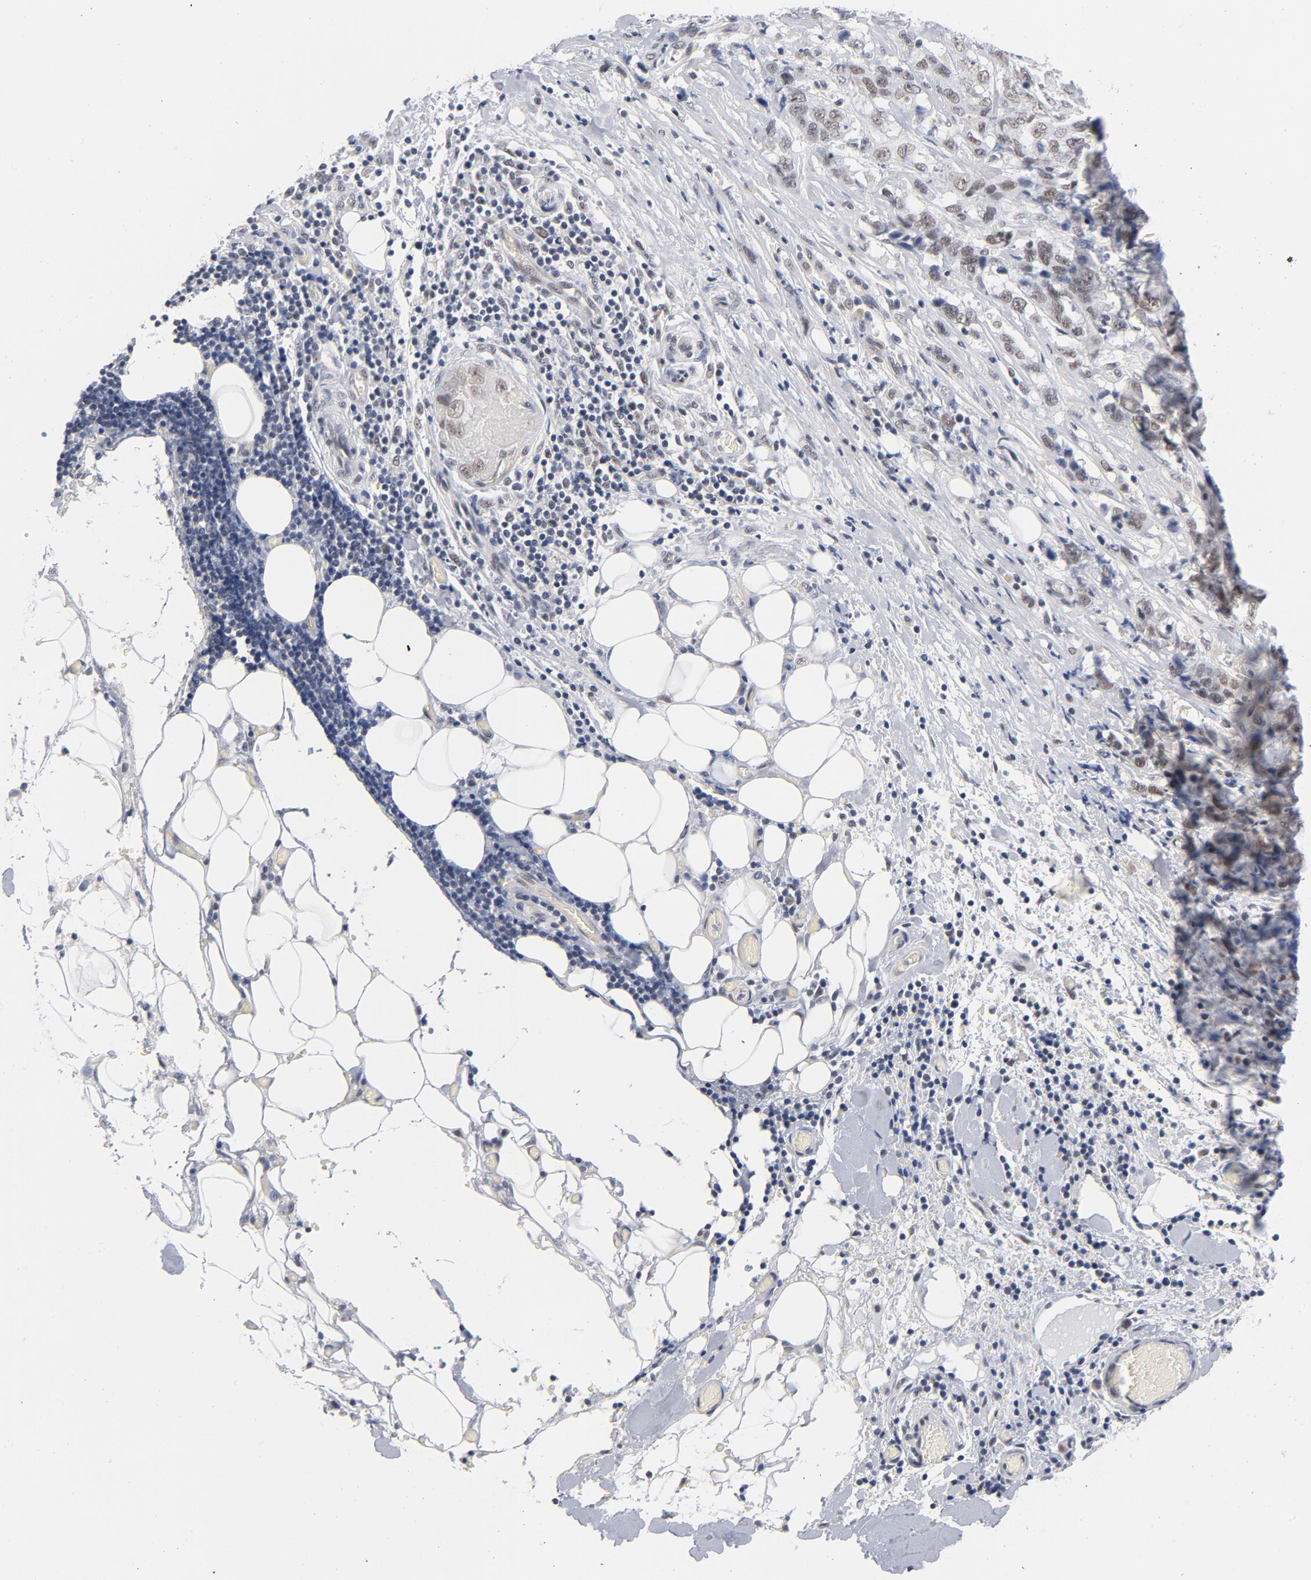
{"staining": {"intensity": "moderate", "quantity": "25%-75%", "location": "nuclear"}, "tissue": "stomach cancer", "cell_type": "Tumor cells", "image_type": "cancer", "snomed": [{"axis": "morphology", "description": "Adenocarcinoma, NOS"}, {"axis": "topography", "description": "Stomach"}], "caption": "Protein staining demonstrates moderate nuclear staining in approximately 25%-75% of tumor cells in adenocarcinoma (stomach). (DAB = brown stain, brightfield microscopy at high magnification).", "gene": "BAP1", "patient": {"sex": "male", "age": 48}}